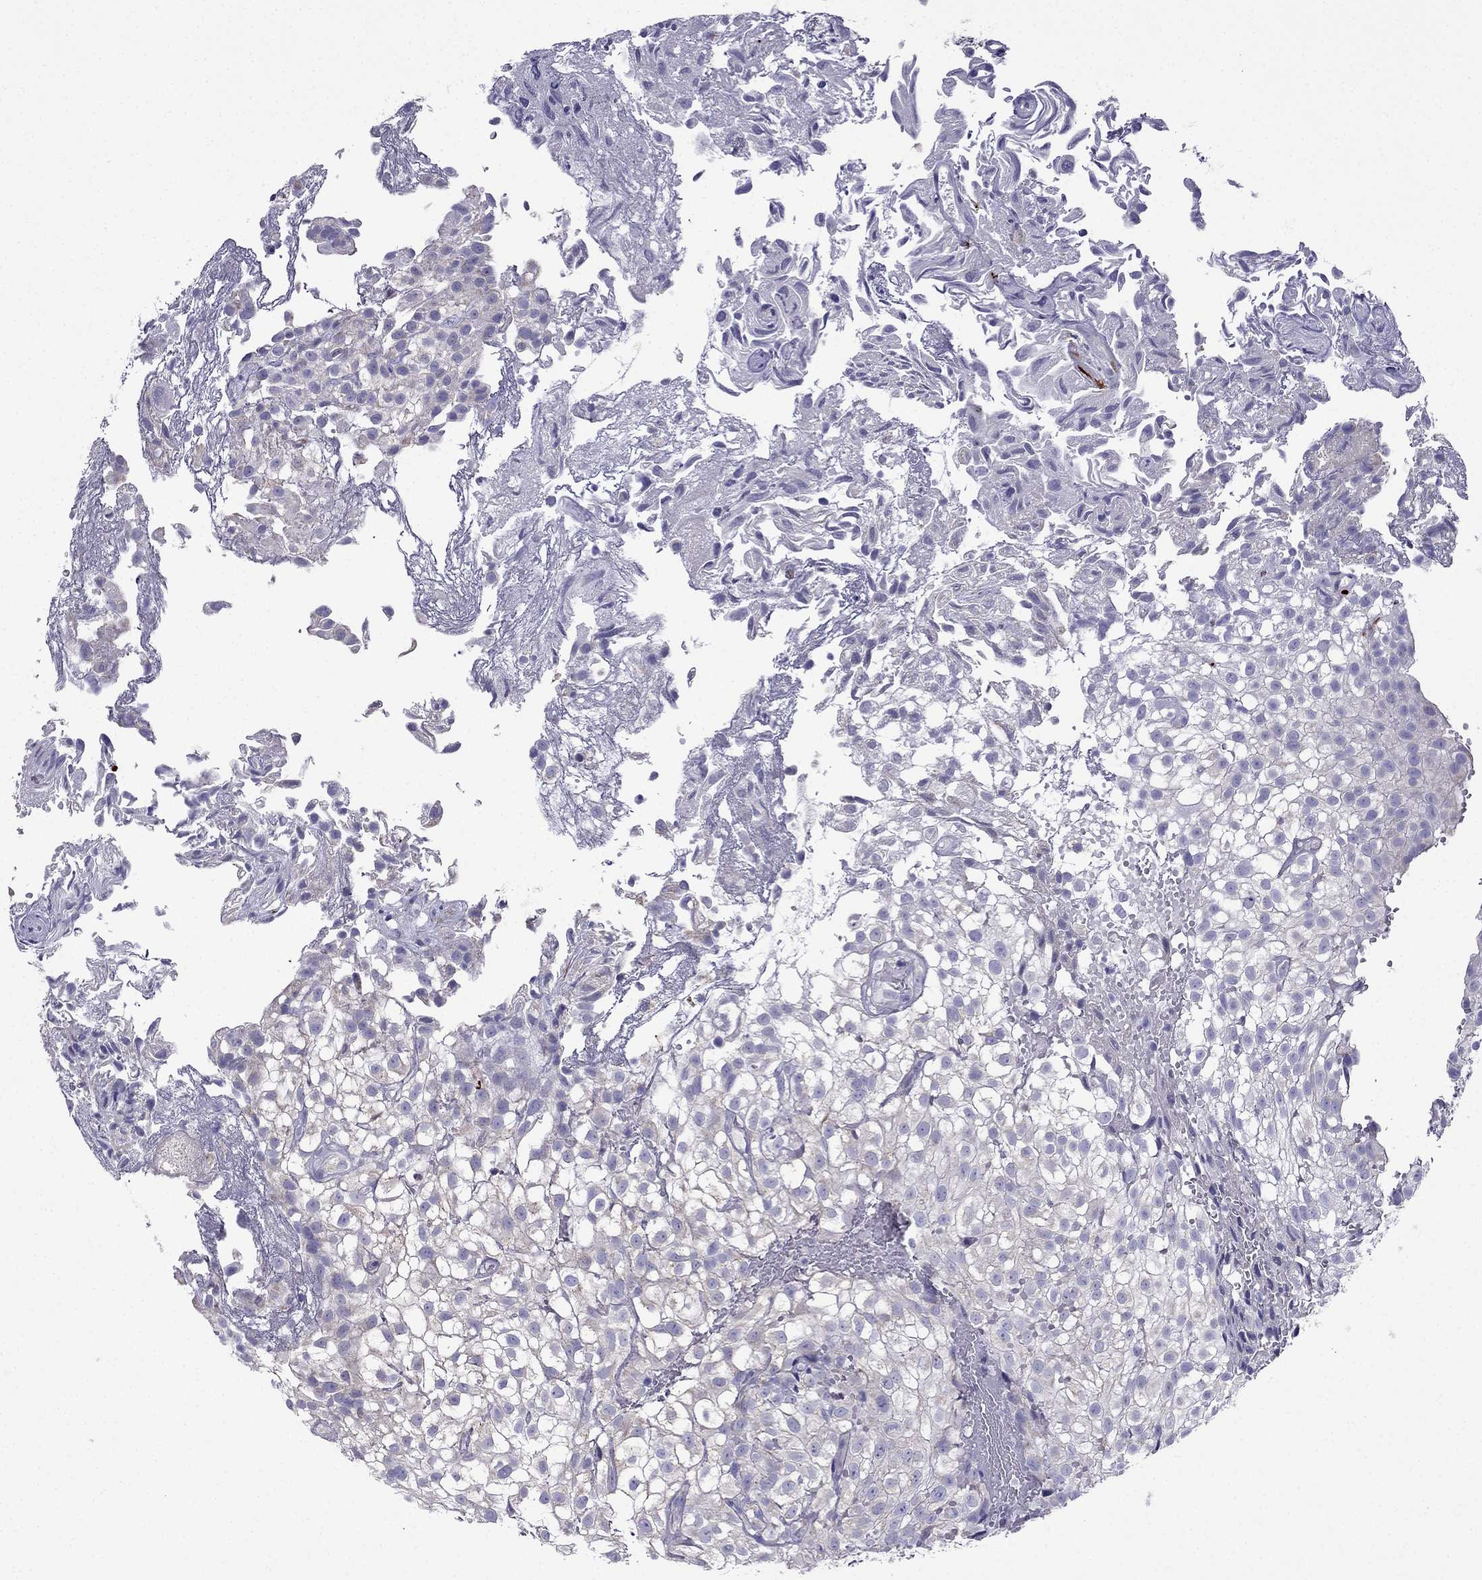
{"staining": {"intensity": "negative", "quantity": "none", "location": "none"}, "tissue": "urothelial cancer", "cell_type": "Tumor cells", "image_type": "cancer", "snomed": [{"axis": "morphology", "description": "Urothelial carcinoma, High grade"}, {"axis": "topography", "description": "Urinary bladder"}], "caption": "Immunohistochemical staining of human urothelial carcinoma (high-grade) shows no significant staining in tumor cells.", "gene": "DSC1", "patient": {"sex": "male", "age": 56}}